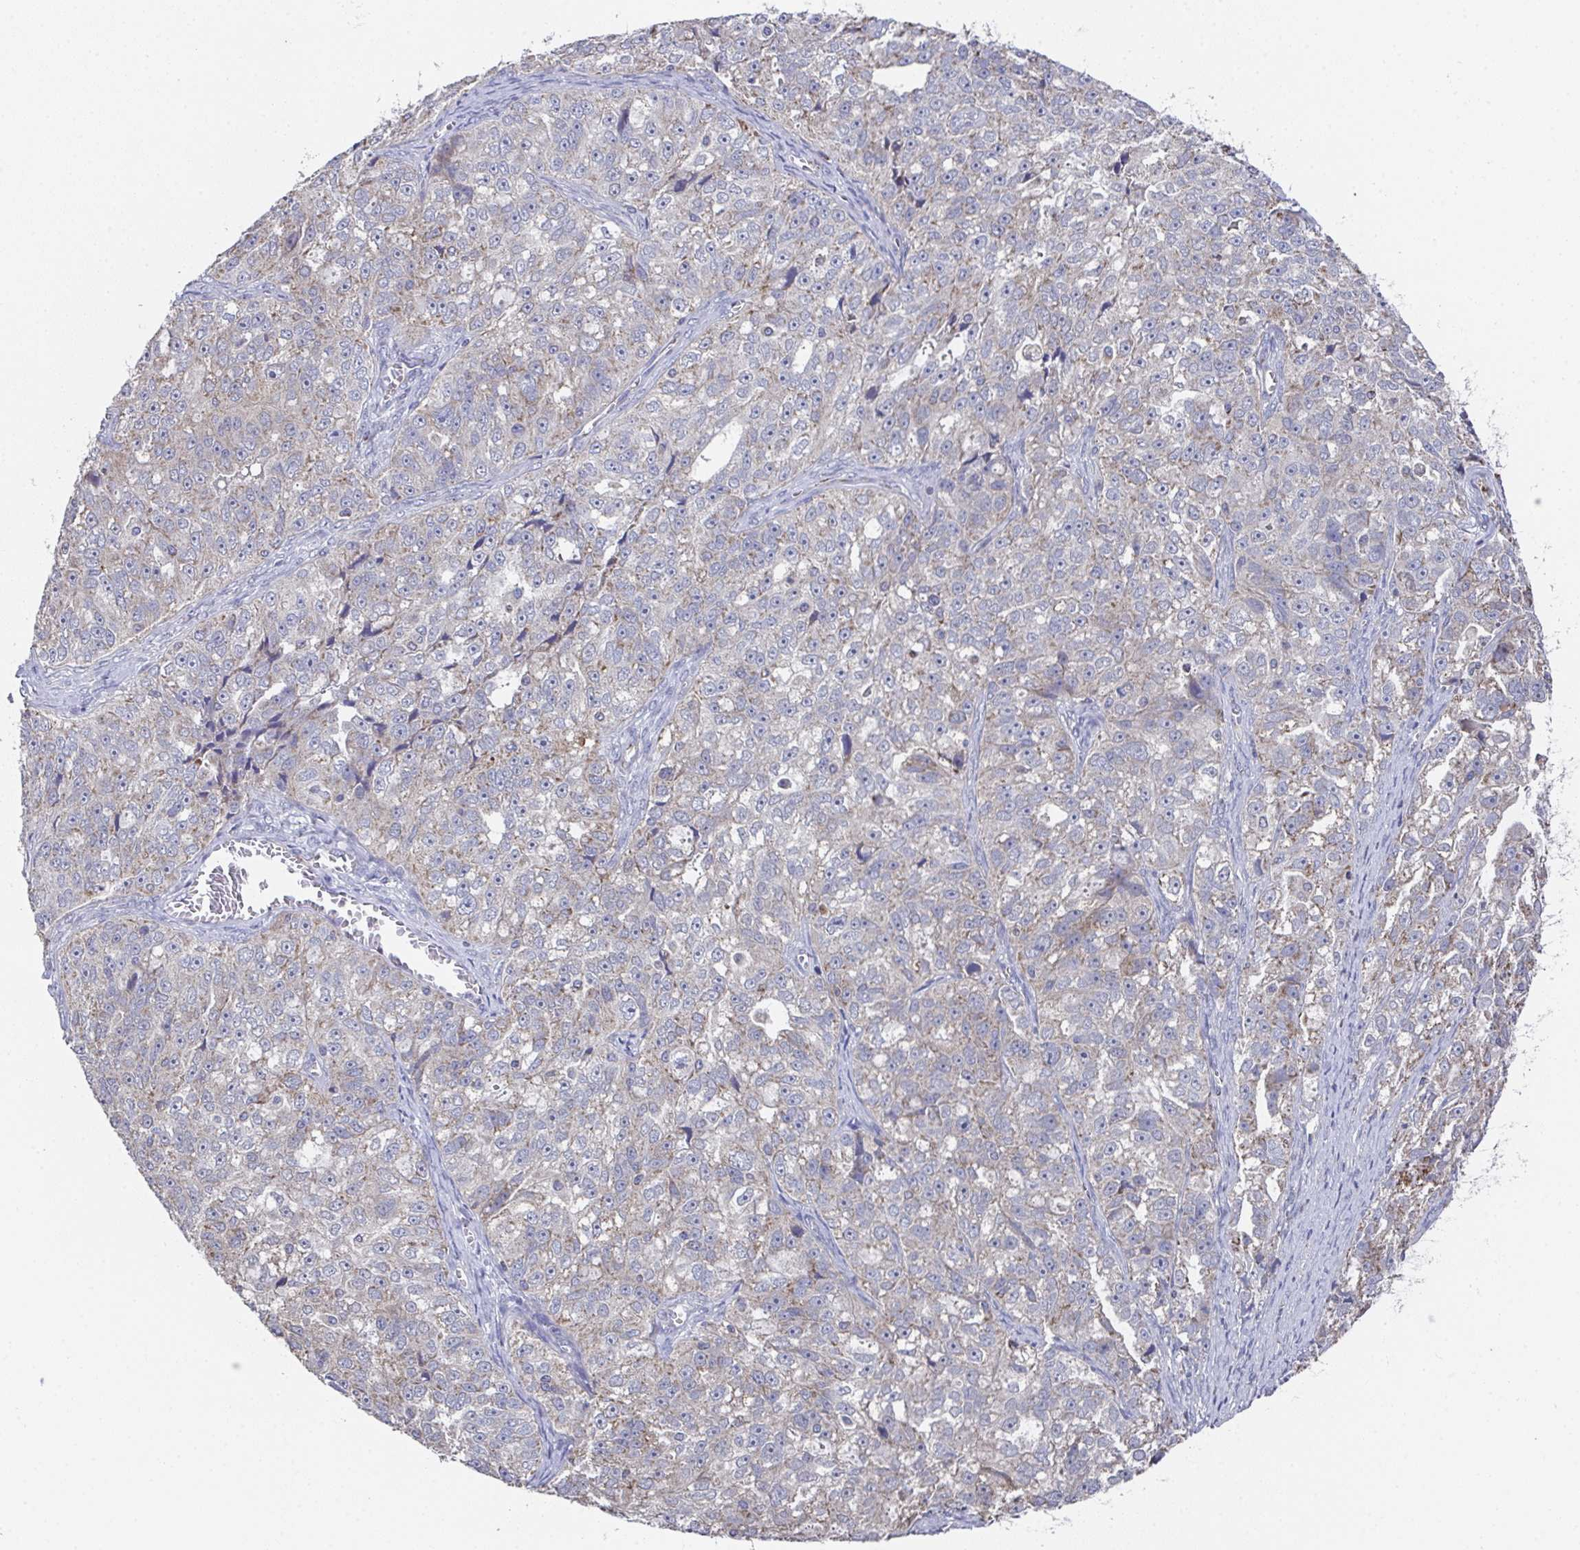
{"staining": {"intensity": "weak", "quantity": "<25%", "location": "cytoplasmic/membranous"}, "tissue": "ovarian cancer", "cell_type": "Tumor cells", "image_type": "cancer", "snomed": [{"axis": "morphology", "description": "Cystadenocarcinoma, serous, NOS"}, {"axis": "topography", "description": "Ovary"}], "caption": "Photomicrograph shows no significant protein staining in tumor cells of ovarian cancer (serous cystadenocarcinoma). (DAB IHC visualized using brightfield microscopy, high magnification).", "gene": "MT-ND3", "patient": {"sex": "female", "age": 51}}